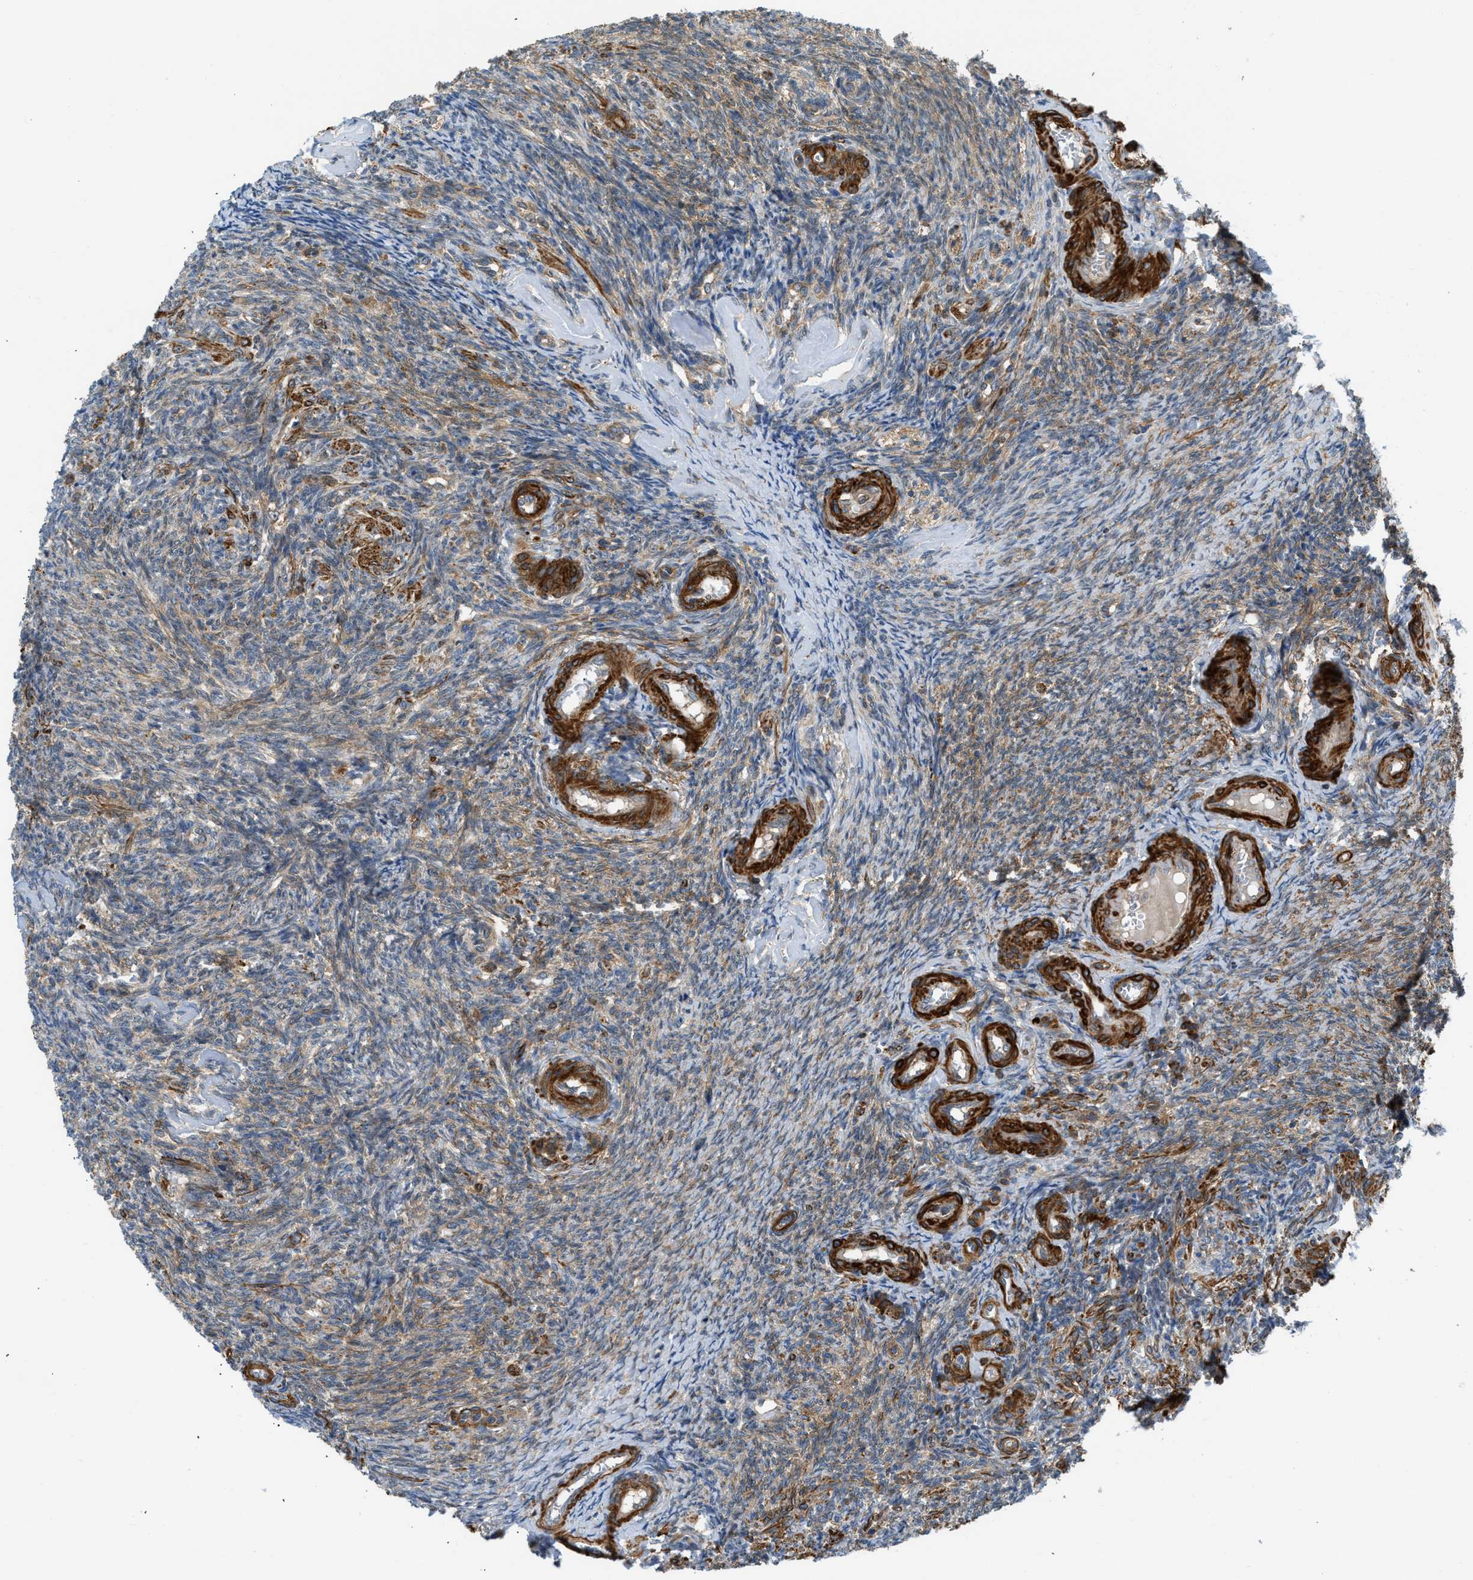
{"staining": {"intensity": "strong", "quantity": ">75%", "location": "cytoplasmic/membranous"}, "tissue": "ovary", "cell_type": "Follicle cells", "image_type": "normal", "snomed": [{"axis": "morphology", "description": "Normal tissue, NOS"}, {"axis": "topography", "description": "Ovary"}], "caption": "IHC histopathology image of benign ovary: human ovary stained using immunohistochemistry displays high levels of strong protein expression localized specifically in the cytoplasmic/membranous of follicle cells, appearing as a cytoplasmic/membranous brown color.", "gene": "SESN2", "patient": {"sex": "female", "age": 41}}